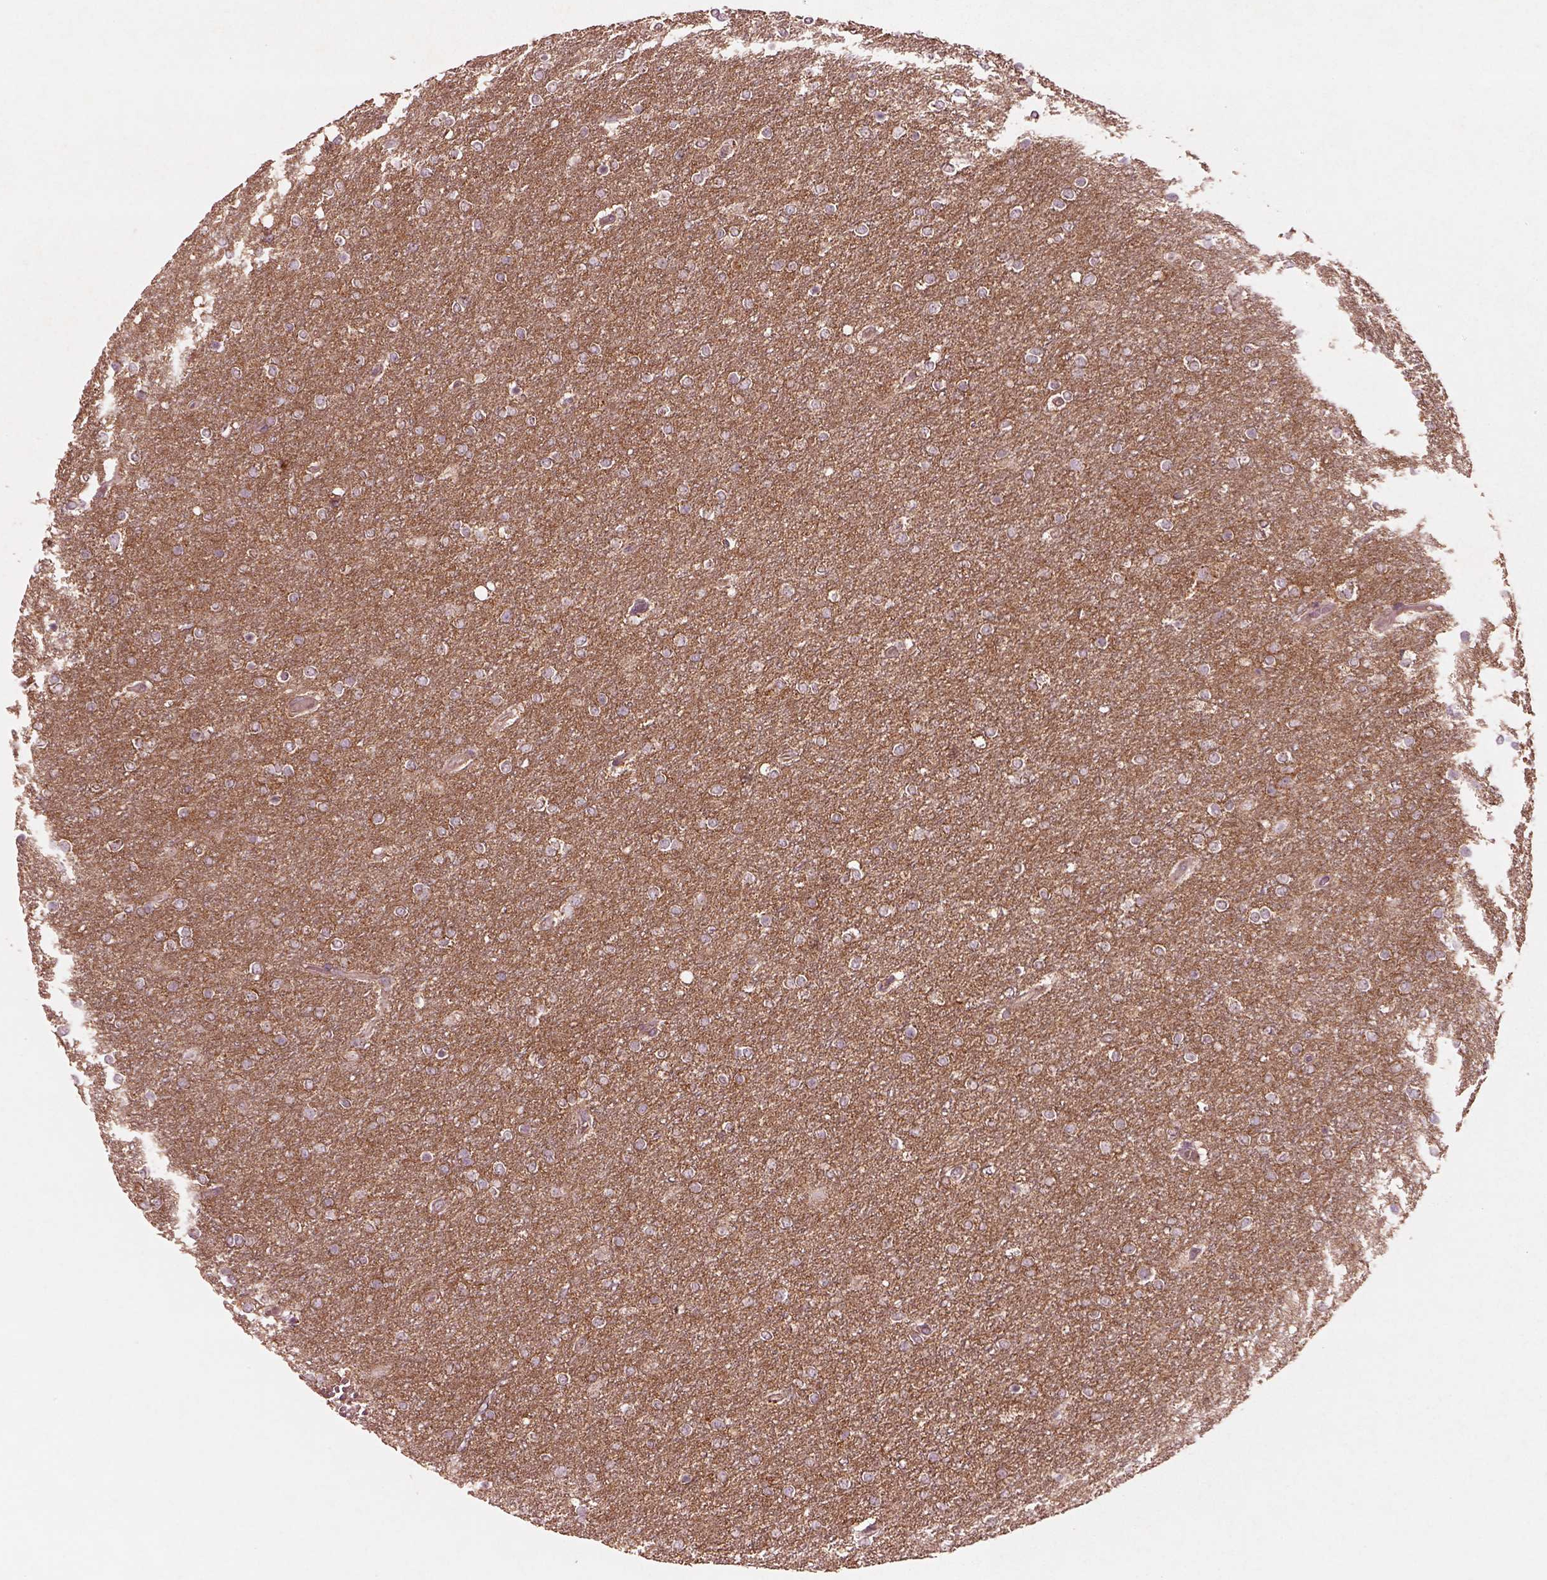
{"staining": {"intensity": "weak", "quantity": ">75%", "location": "cytoplasmic/membranous"}, "tissue": "glioma", "cell_type": "Tumor cells", "image_type": "cancer", "snomed": [{"axis": "morphology", "description": "Glioma, malignant, High grade"}, {"axis": "topography", "description": "Brain"}], "caption": "A brown stain highlights weak cytoplasmic/membranous staining of a protein in glioma tumor cells.", "gene": "SLC25A5", "patient": {"sex": "female", "age": 61}}